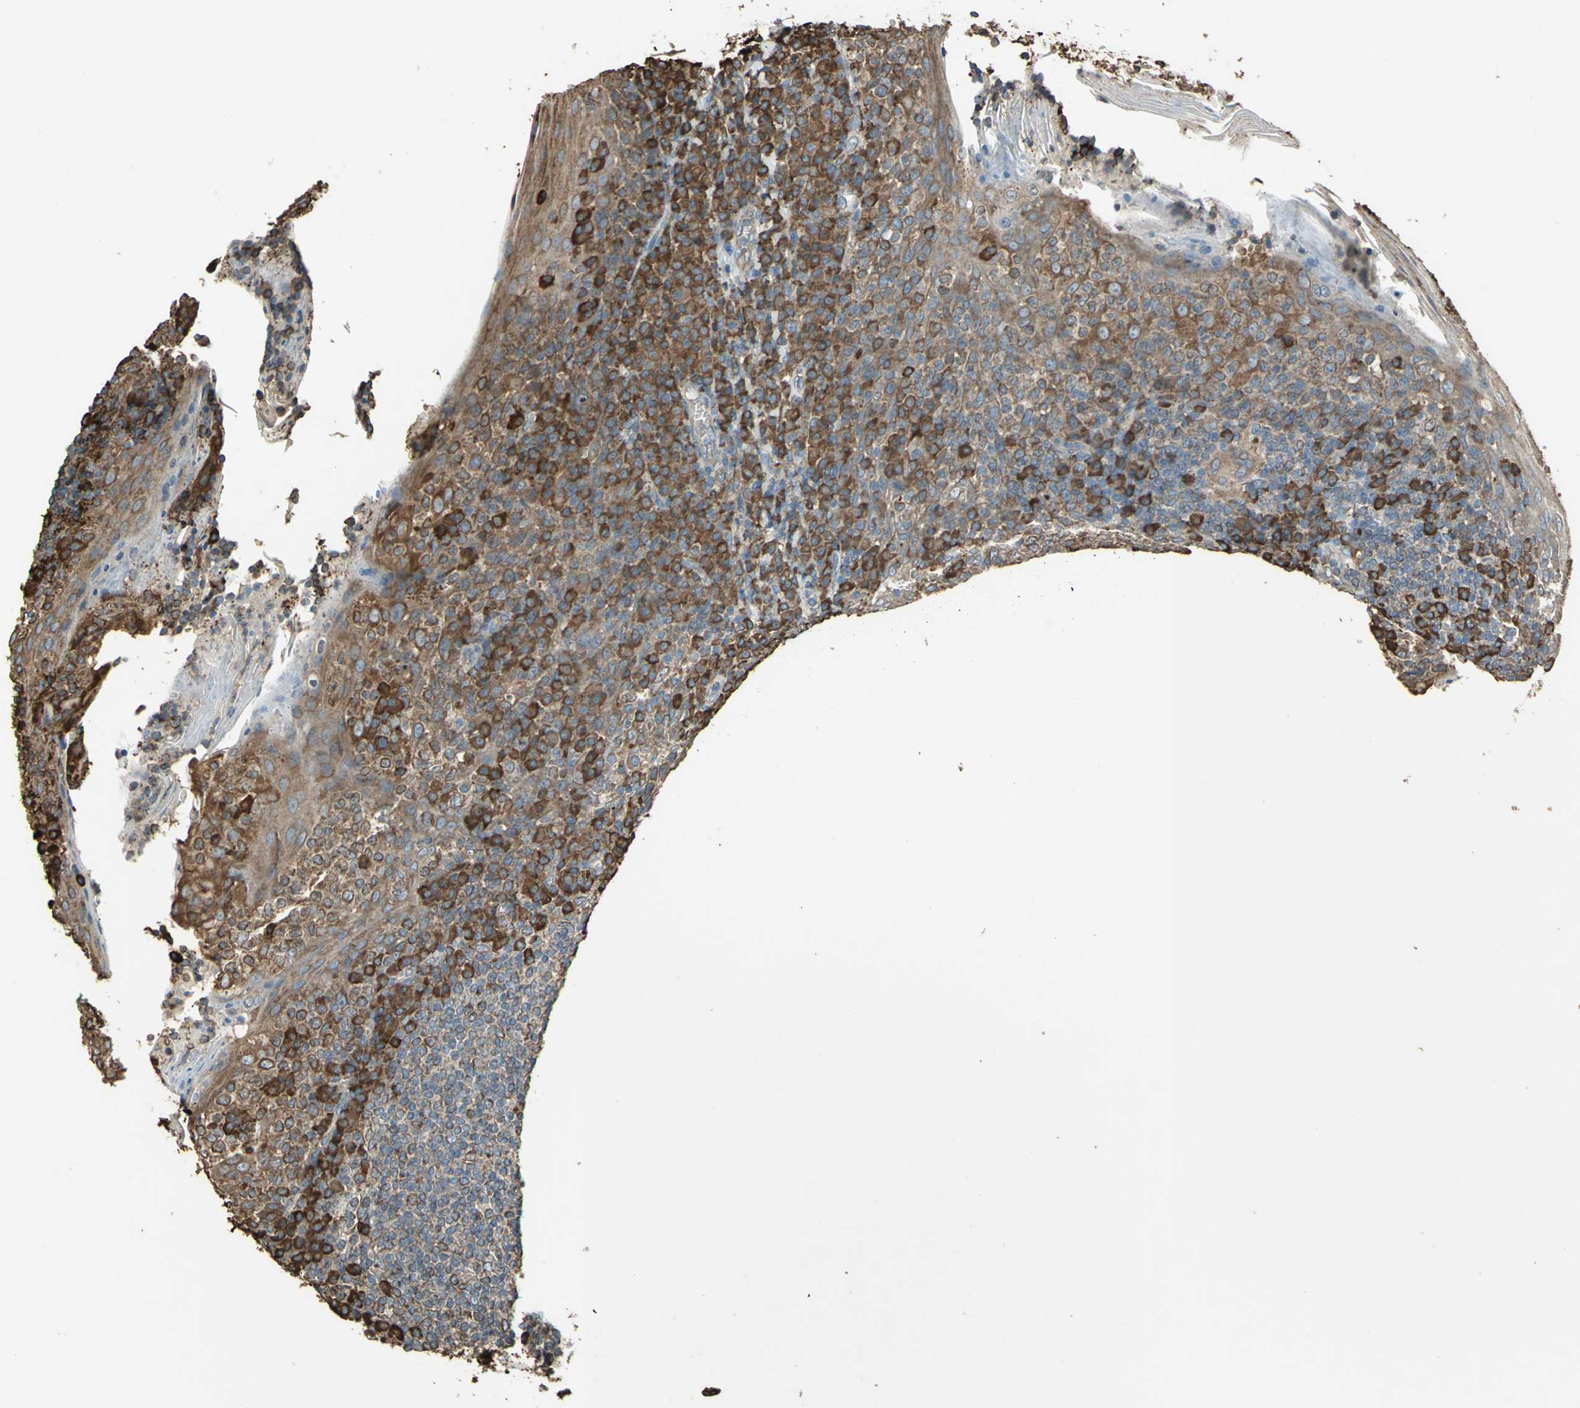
{"staining": {"intensity": "strong", "quantity": ">75%", "location": "cytoplasmic/membranous"}, "tissue": "tonsil", "cell_type": "Germinal center cells", "image_type": "normal", "snomed": [{"axis": "morphology", "description": "Normal tissue, NOS"}, {"axis": "topography", "description": "Tonsil"}], "caption": "The immunohistochemical stain shows strong cytoplasmic/membranous staining in germinal center cells of normal tonsil. (Stains: DAB (3,3'-diaminobenzidine) in brown, nuclei in blue, Microscopy: brightfield microscopy at high magnification).", "gene": "GPANK1", "patient": {"sex": "male", "age": 31}}